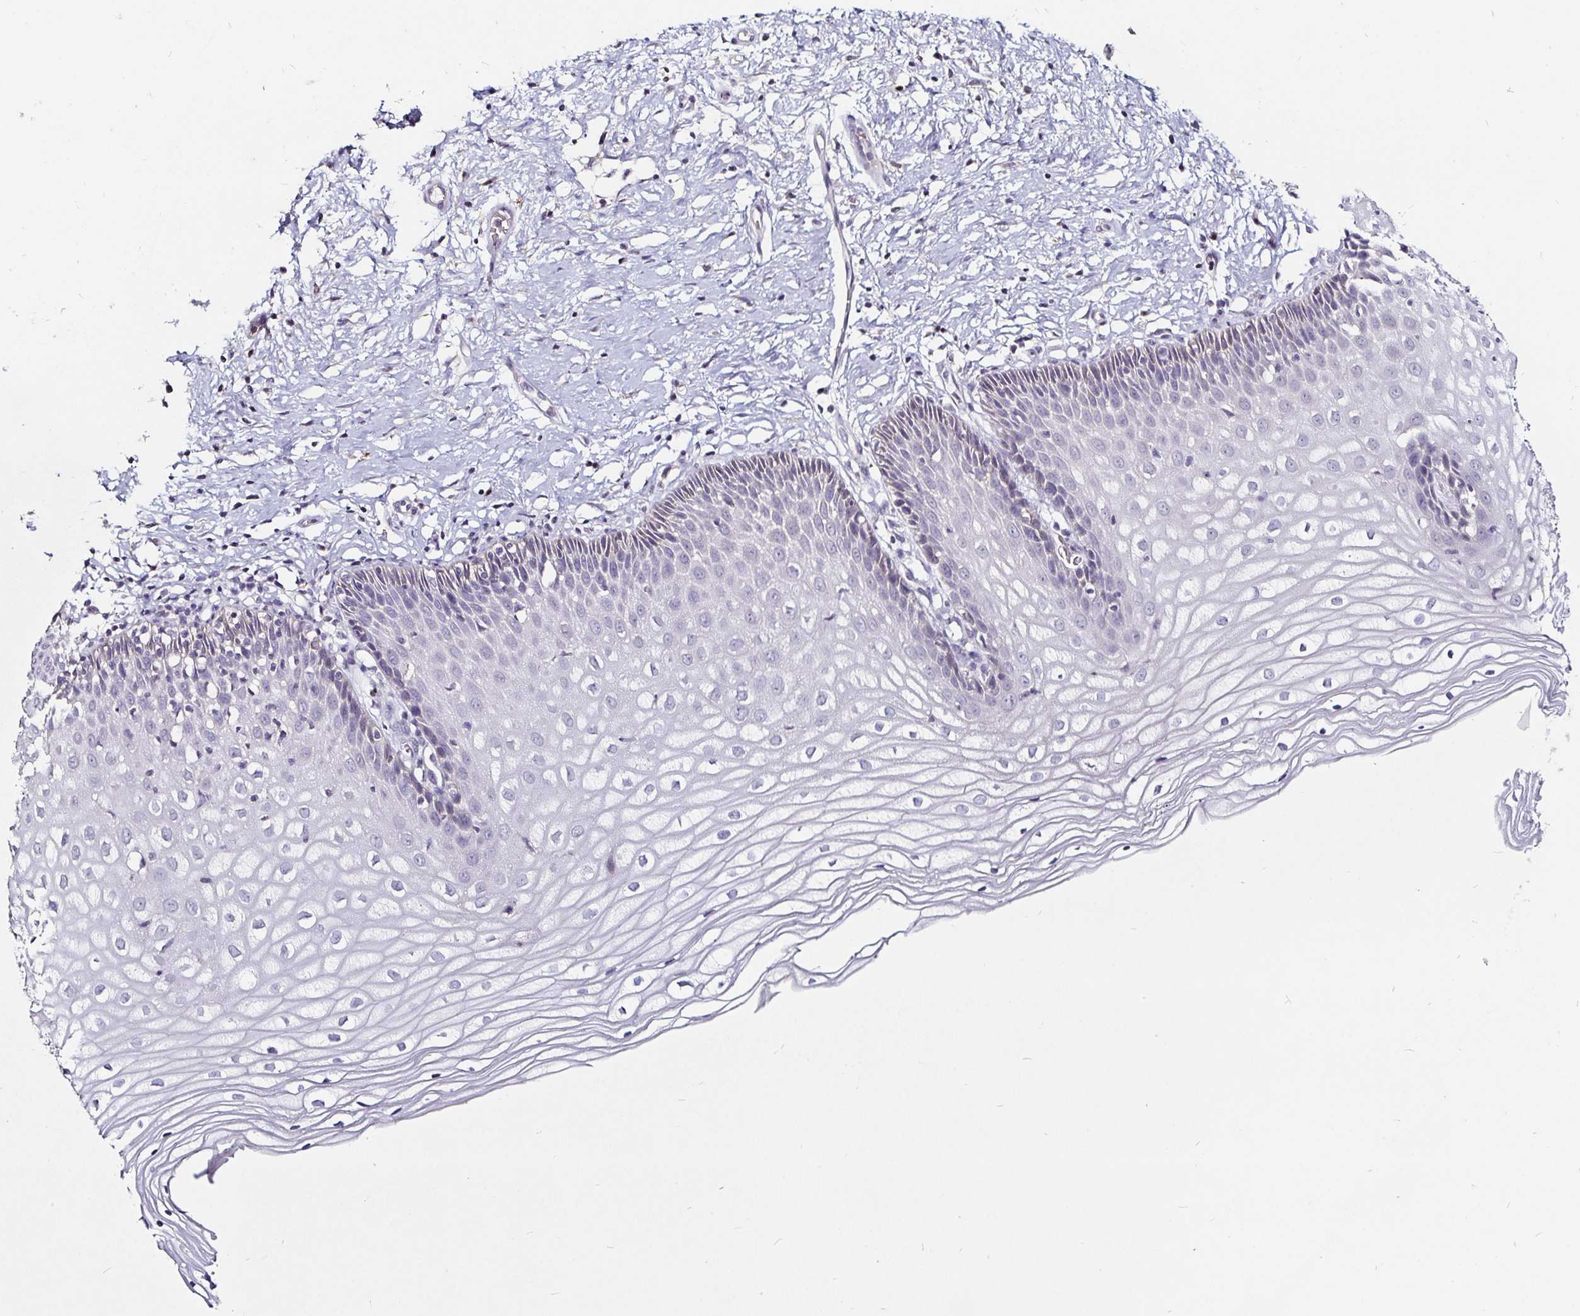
{"staining": {"intensity": "negative", "quantity": "none", "location": "none"}, "tissue": "cervix", "cell_type": "Glandular cells", "image_type": "normal", "snomed": [{"axis": "morphology", "description": "Normal tissue, NOS"}, {"axis": "topography", "description": "Cervix"}], "caption": "Glandular cells are negative for protein expression in benign human cervix. (Brightfield microscopy of DAB immunohistochemistry at high magnification).", "gene": "FAIM2", "patient": {"sex": "female", "age": 36}}